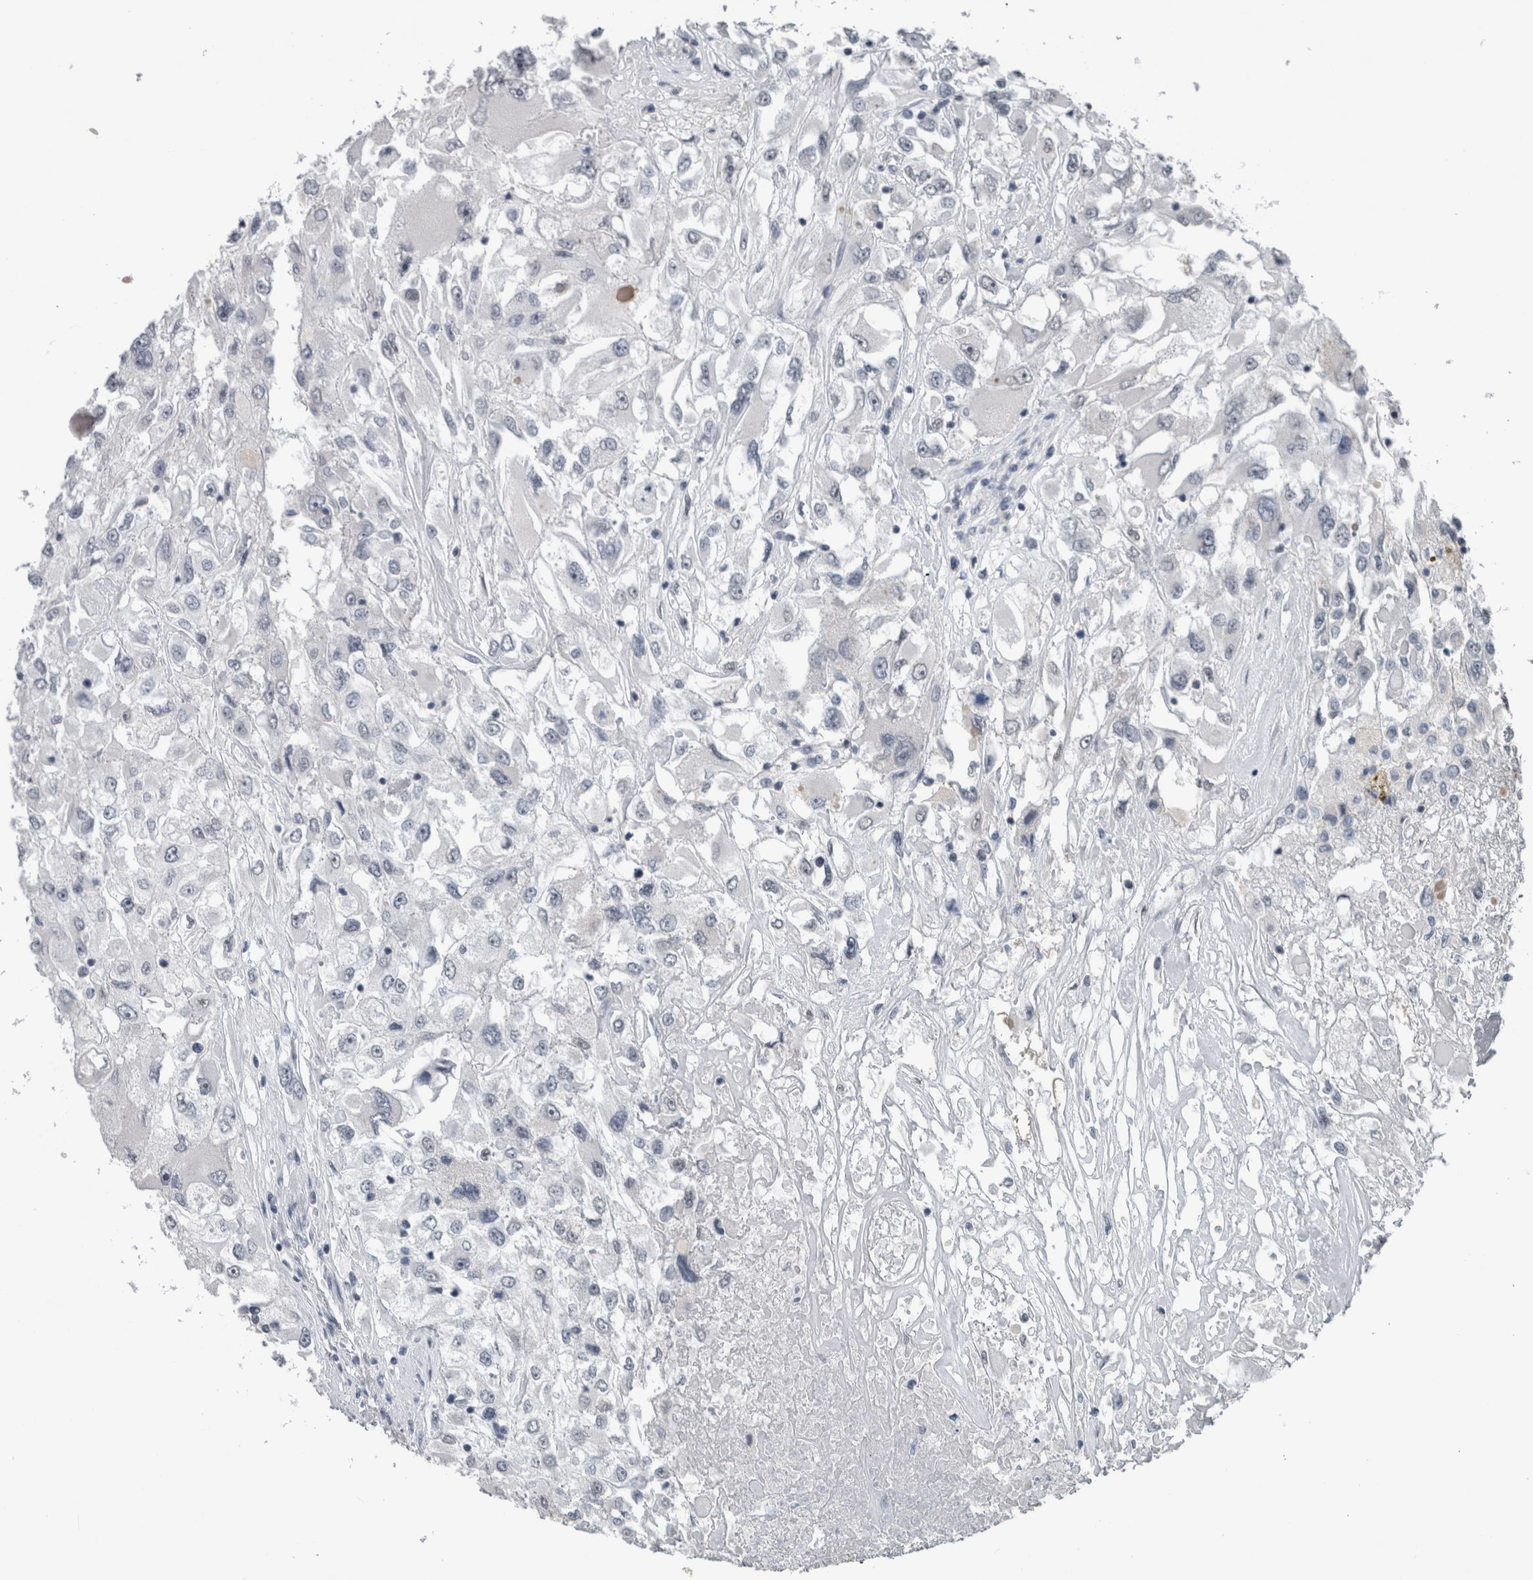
{"staining": {"intensity": "negative", "quantity": "none", "location": "none"}, "tissue": "renal cancer", "cell_type": "Tumor cells", "image_type": "cancer", "snomed": [{"axis": "morphology", "description": "Adenocarcinoma, NOS"}, {"axis": "topography", "description": "Kidney"}], "caption": "Tumor cells are negative for brown protein staining in renal cancer. The staining was performed using DAB to visualize the protein expression in brown, while the nuclei were stained in blue with hematoxylin (Magnification: 20x).", "gene": "MAFF", "patient": {"sex": "female", "age": 52}}